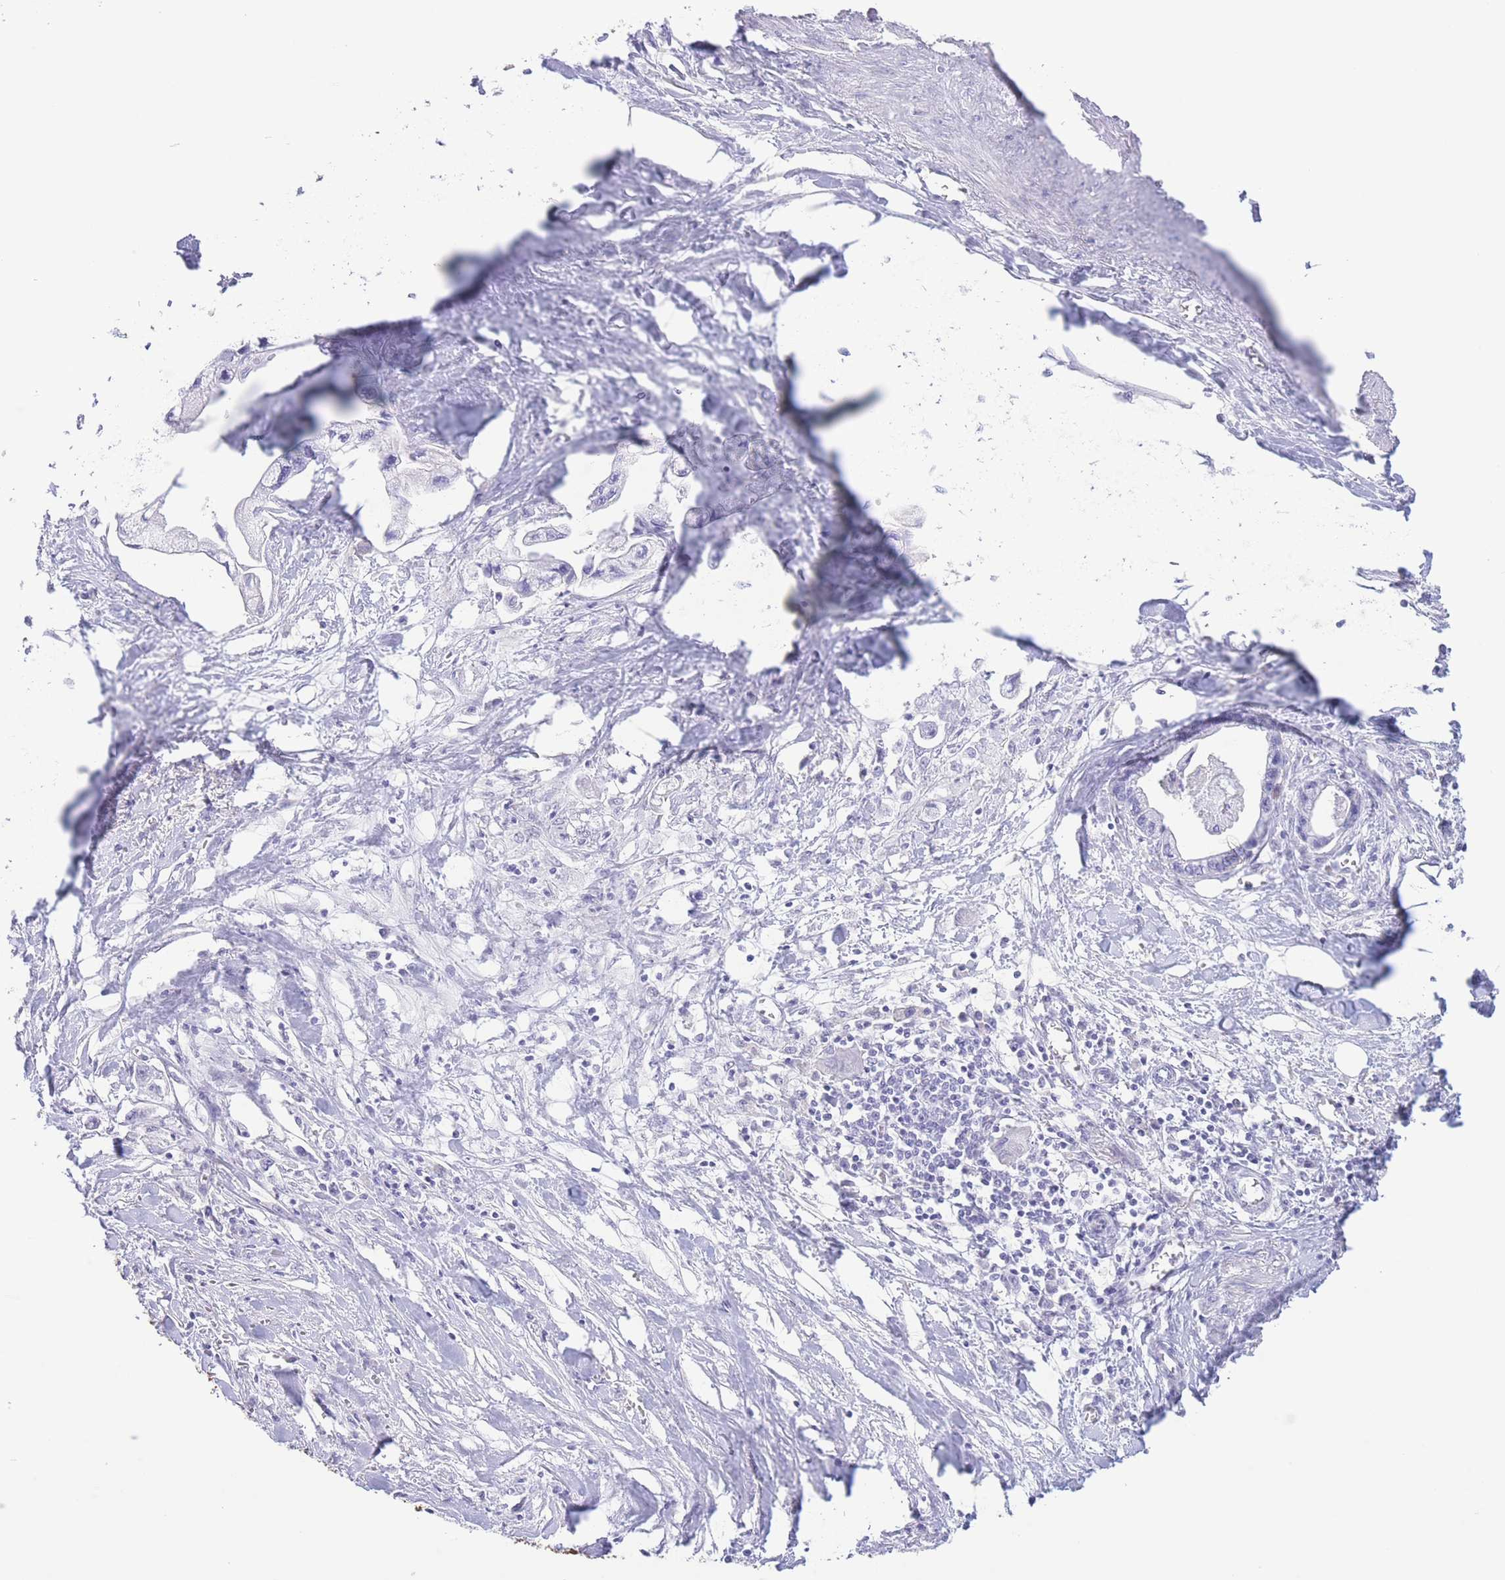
{"staining": {"intensity": "negative", "quantity": "none", "location": "none"}, "tissue": "pancreatic cancer", "cell_type": "Tumor cells", "image_type": "cancer", "snomed": [{"axis": "morphology", "description": "Adenocarcinoma, NOS"}, {"axis": "topography", "description": "Pancreas"}], "caption": "A high-resolution histopathology image shows immunohistochemistry staining of pancreatic adenocarcinoma, which reveals no significant positivity in tumor cells.", "gene": "PKLR", "patient": {"sex": "male", "age": 61}}